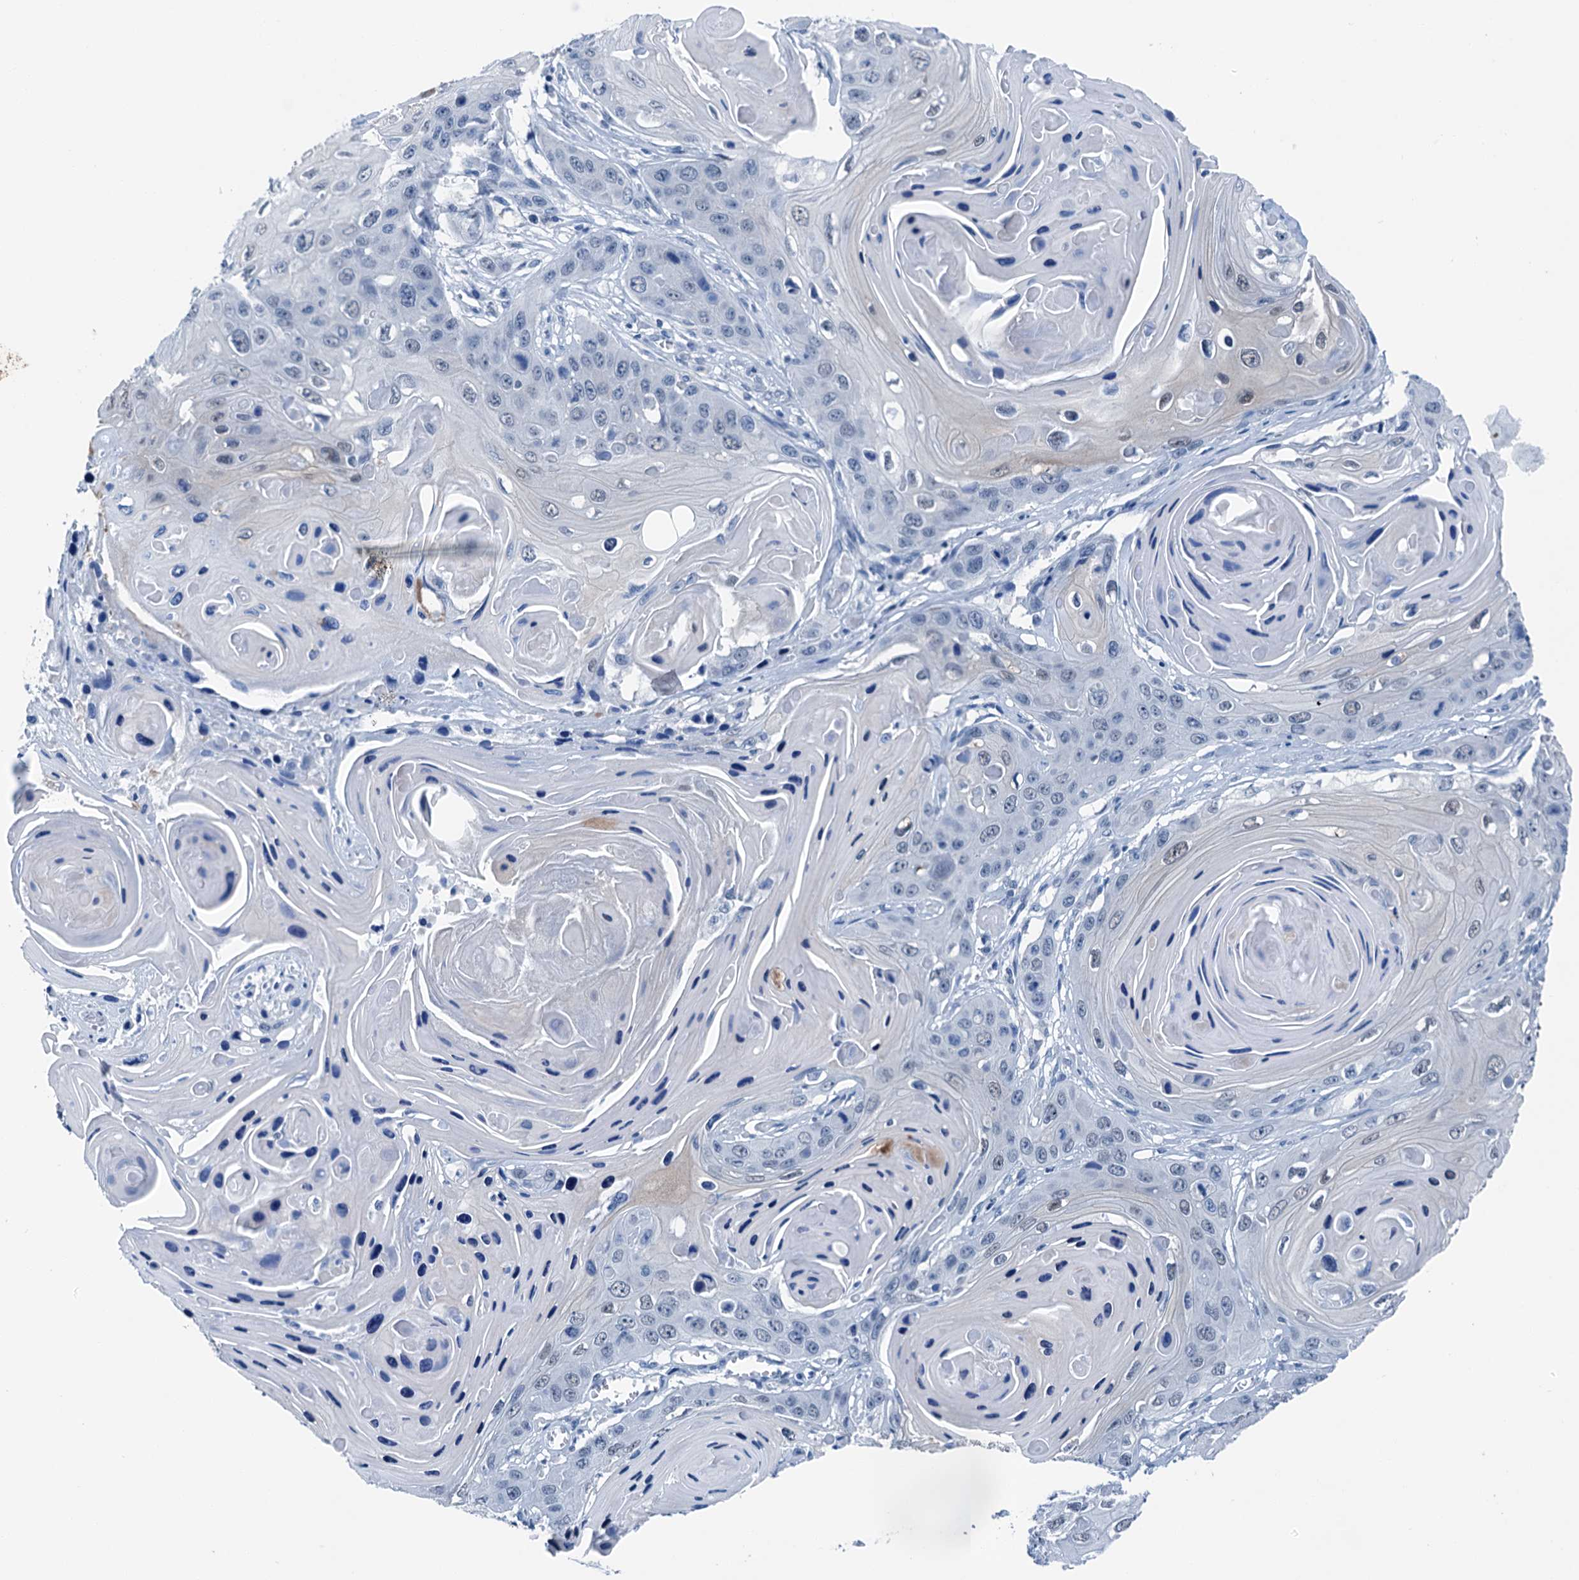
{"staining": {"intensity": "negative", "quantity": "none", "location": "none"}, "tissue": "skin cancer", "cell_type": "Tumor cells", "image_type": "cancer", "snomed": [{"axis": "morphology", "description": "Squamous cell carcinoma, NOS"}, {"axis": "topography", "description": "Skin"}], "caption": "Micrograph shows no protein staining in tumor cells of skin squamous cell carcinoma tissue.", "gene": "CBLN3", "patient": {"sex": "male", "age": 55}}